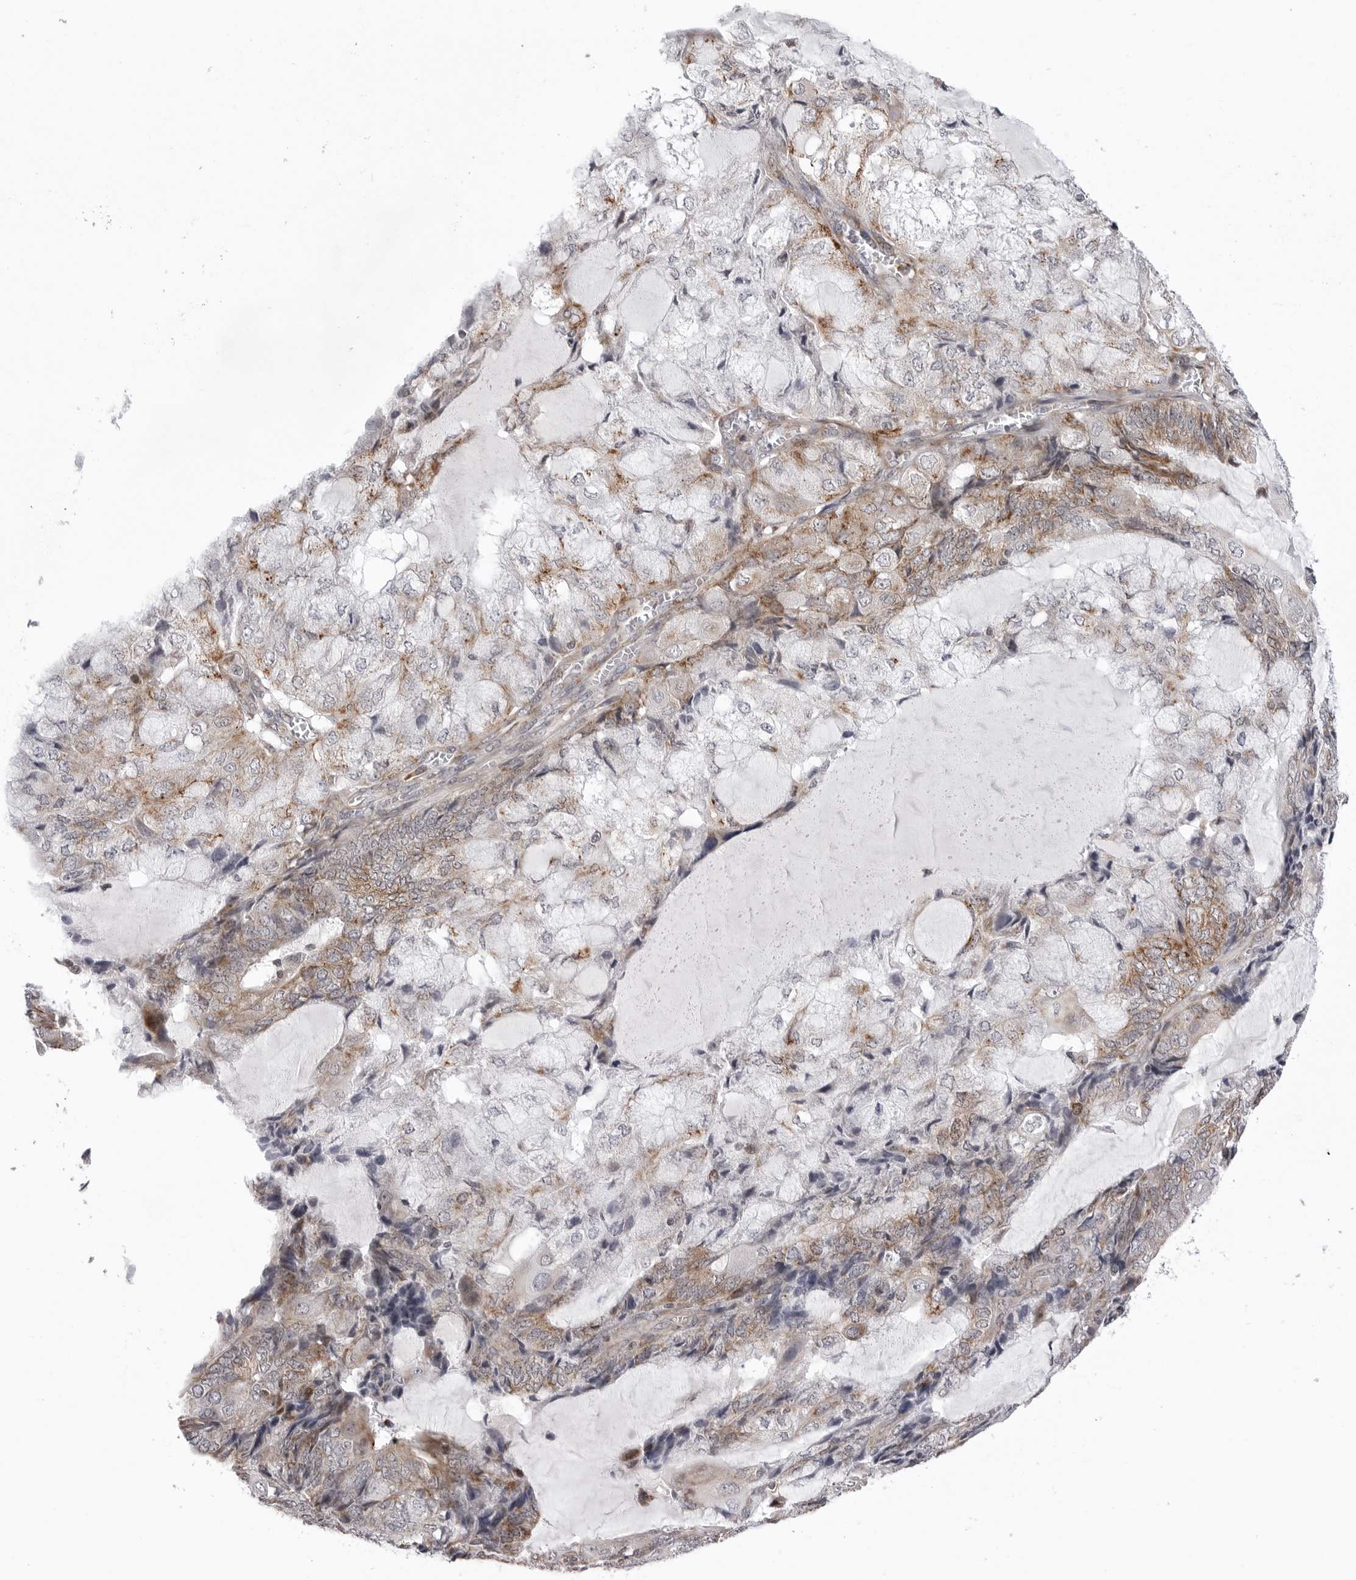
{"staining": {"intensity": "weak", "quantity": "25%-75%", "location": "cytoplasmic/membranous"}, "tissue": "endometrial cancer", "cell_type": "Tumor cells", "image_type": "cancer", "snomed": [{"axis": "morphology", "description": "Adenocarcinoma, NOS"}, {"axis": "topography", "description": "Endometrium"}], "caption": "An image showing weak cytoplasmic/membranous staining in approximately 25%-75% of tumor cells in endometrial cancer, as visualized by brown immunohistochemical staining.", "gene": "CDK20", "patient": {"sex": "female", "age": 81}}